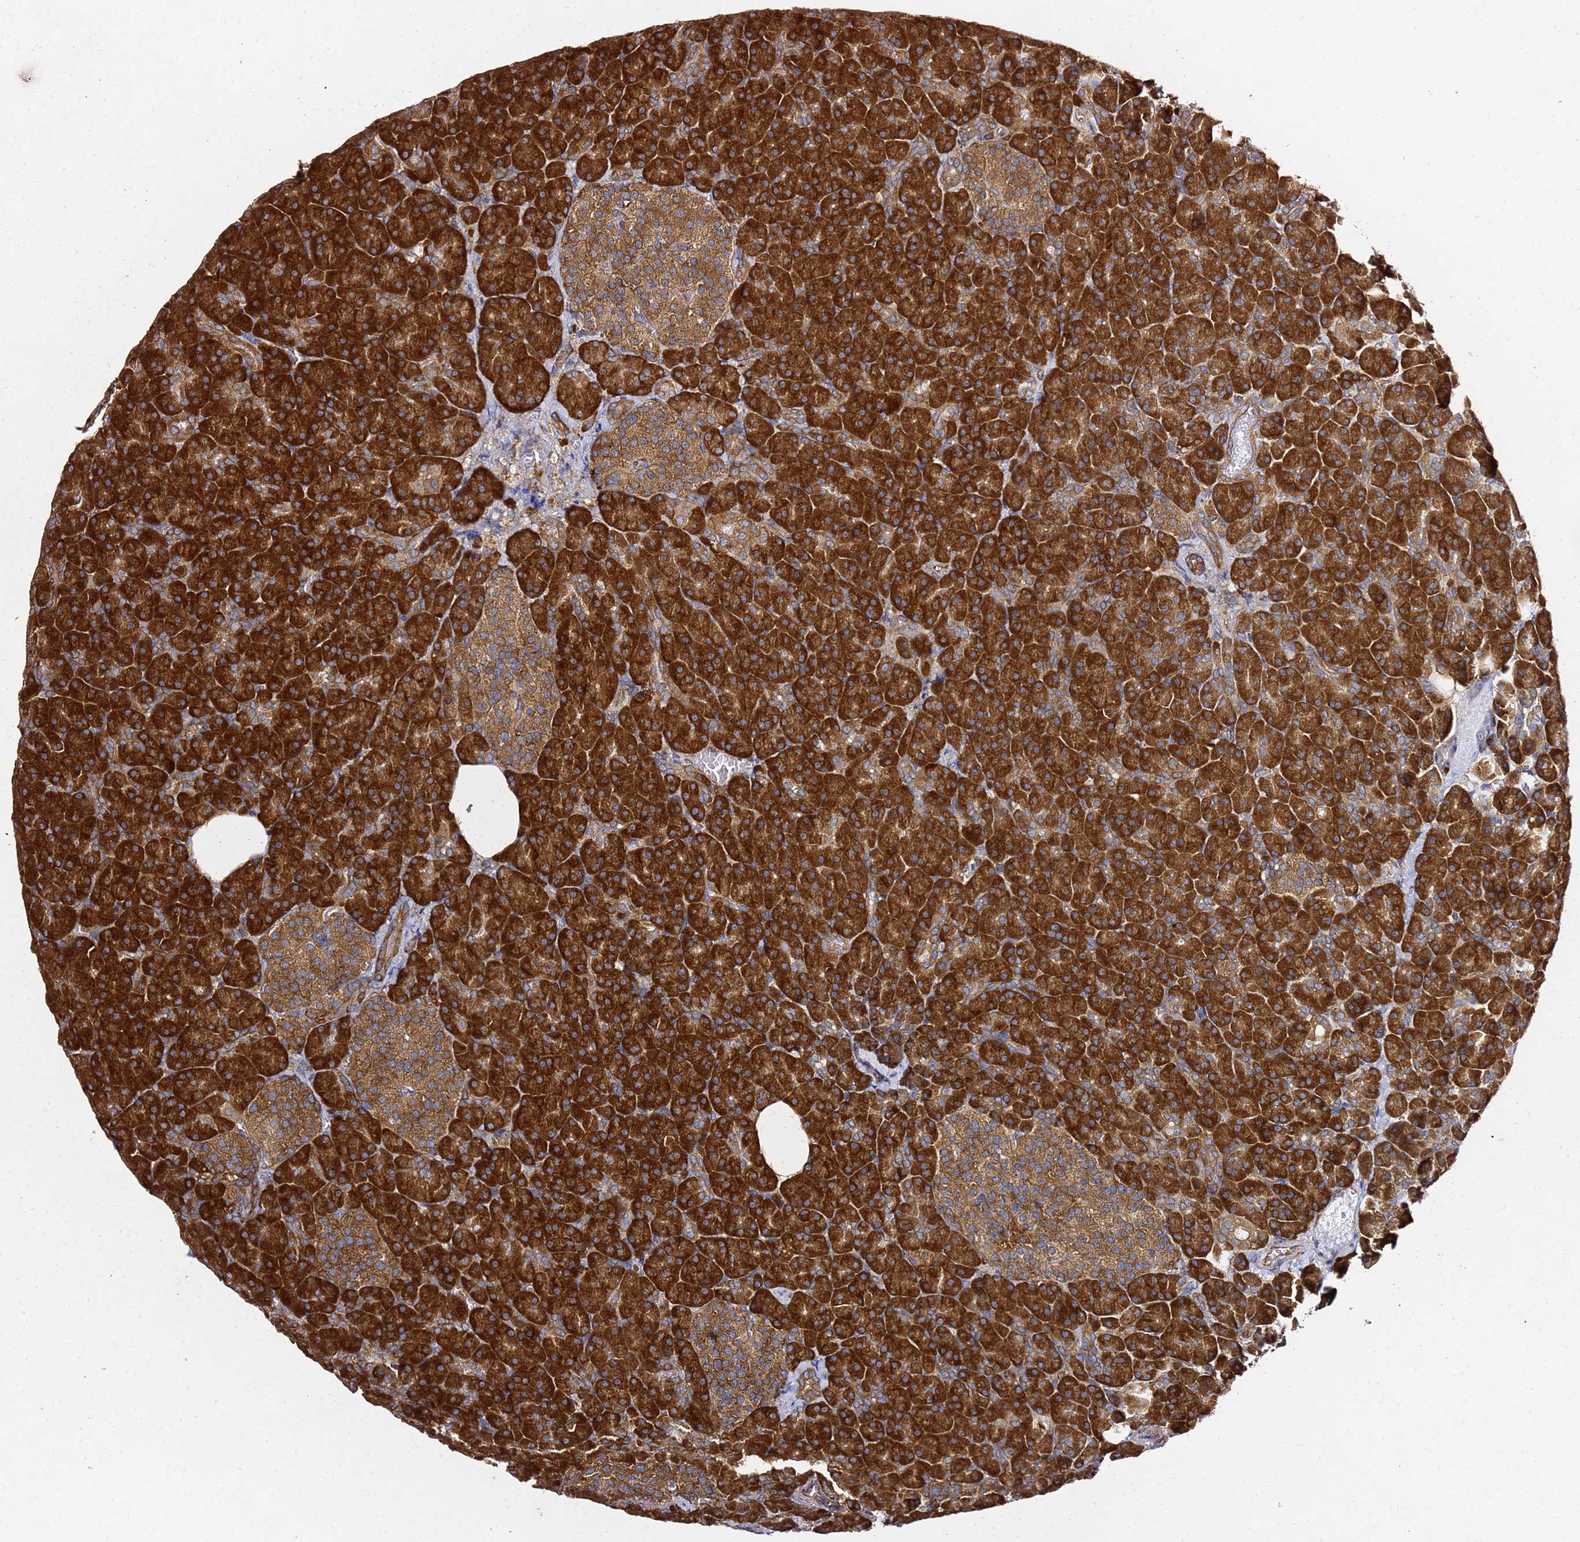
{"staining": {"intensity": "strong", "quantity": ">75%", "location": "cytoplasmic/membranous"}, "tissue": "pancreas", "cell_type": "Exocrine glandular cells", "image_type": "normal", "snomed": [{"axis": "morphology", "description": "Normal tissue, NOS"}, {"axis": "topography", "description": "Pancreas"}], "caption": "About >75% of exocrine glandular cells in benign human pancreas reveal strong cytoplasmic/membranous protein positivity as visualized by brown immunohistochemical staining.", "gene": "TPST1", "patient": {"sex": "female", "age": 74}}